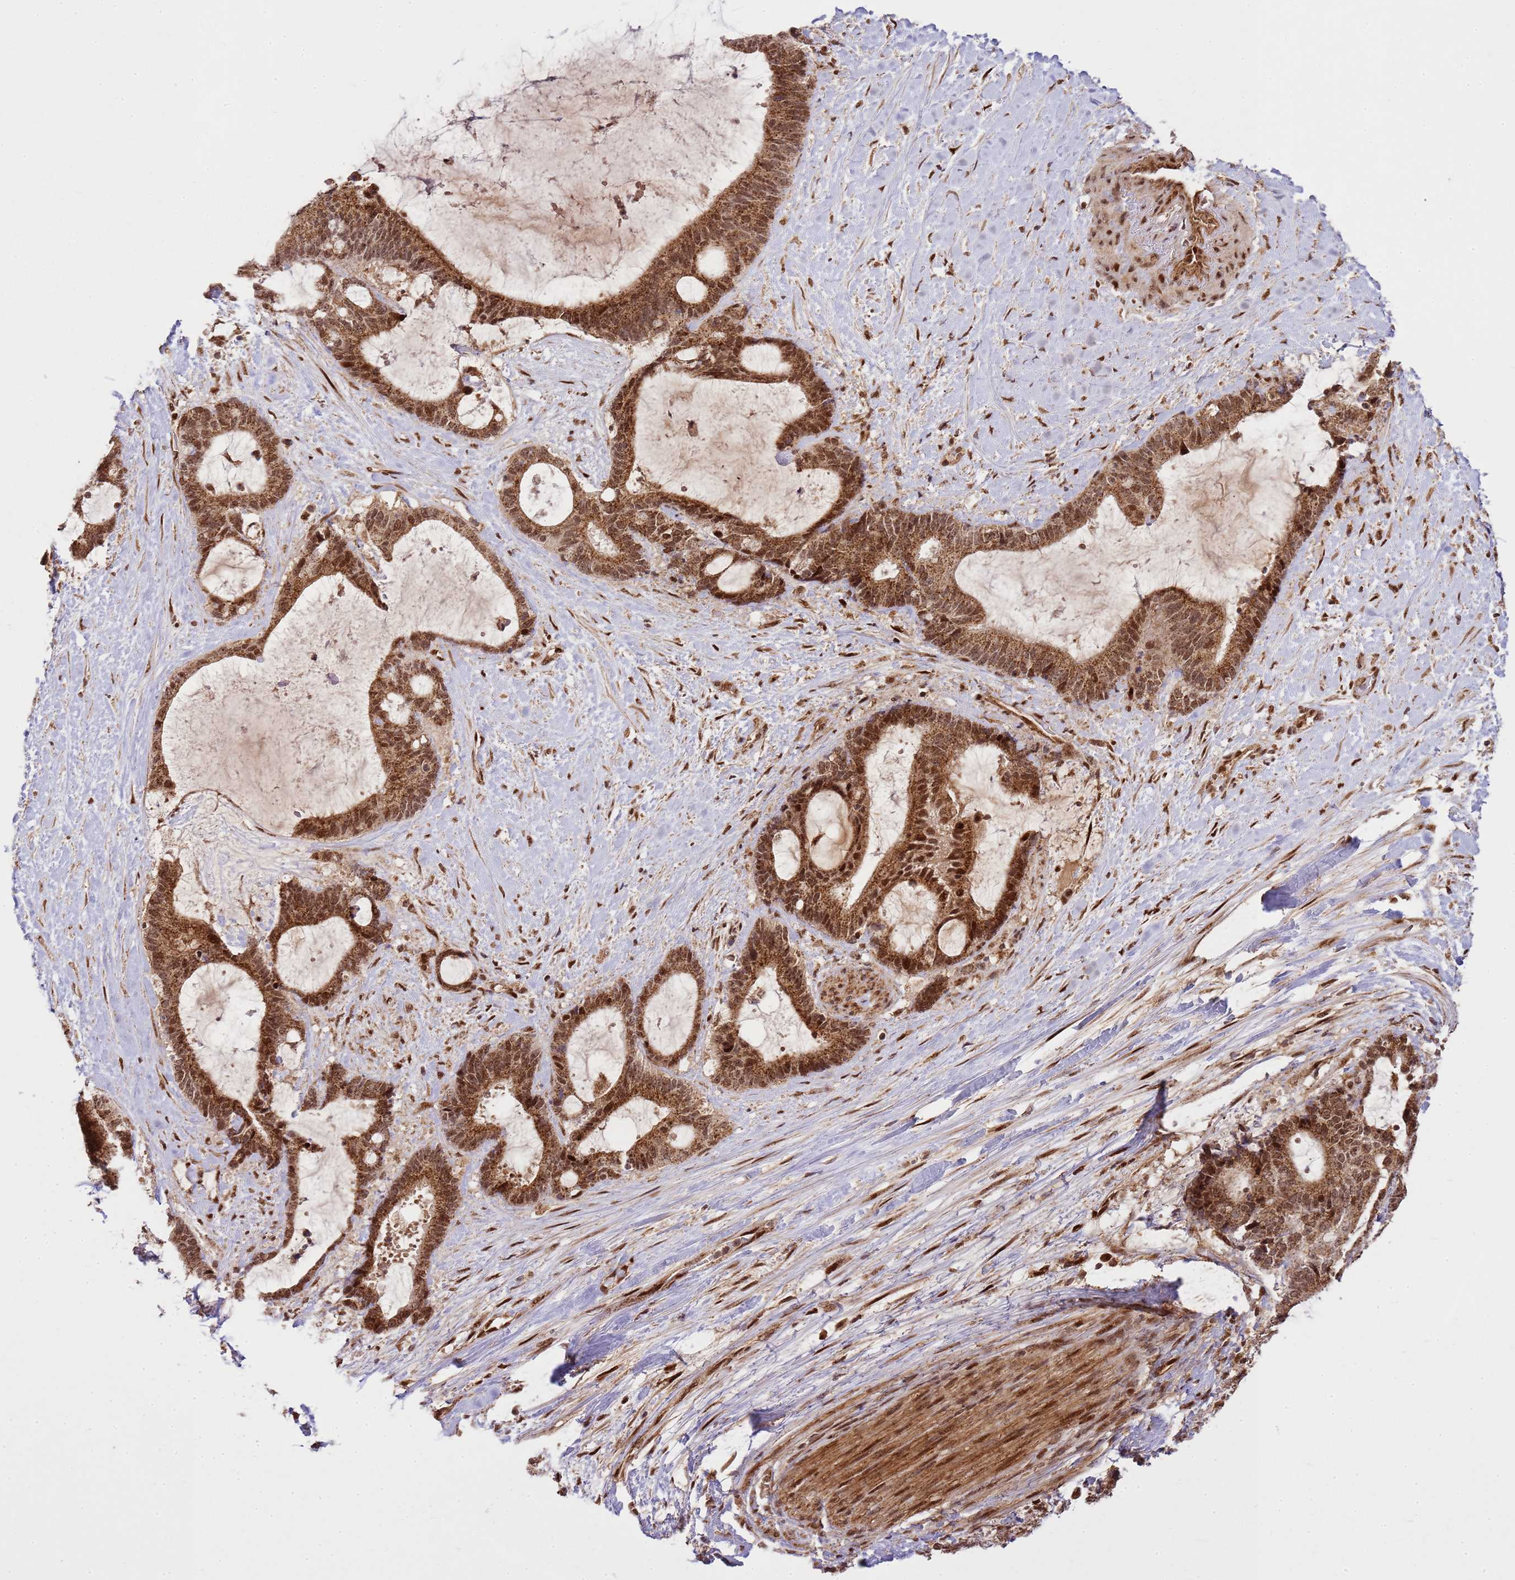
{"staining": {"intensity": "moderate", "quantity": ">75%", "location": "cytoplasmic/membranous,nuclear"}, "tissue": "liver cancer", "cell_type": "Tumor cells", "image_type": "cancer", "snomed": [{"axis": "morphology", "description": "Normal tissue, NOS"}, {"axis": "morphology", "description": "Cholangiocarcinoma"}, {"axis": "topography", "description": "Liver"}, {"axis": "topography", "description": "Peripheral nerve tissue"}], "caption": "Human liver cancer (cholangiocarcinoma) stained for a protein (brown) reveals moderate cytoplasmic/membranous and nuclear positive expression in approximately >75% of tumor cells.", "gene": "PEX14", "patient": {"sex": "female", "age": 73}}